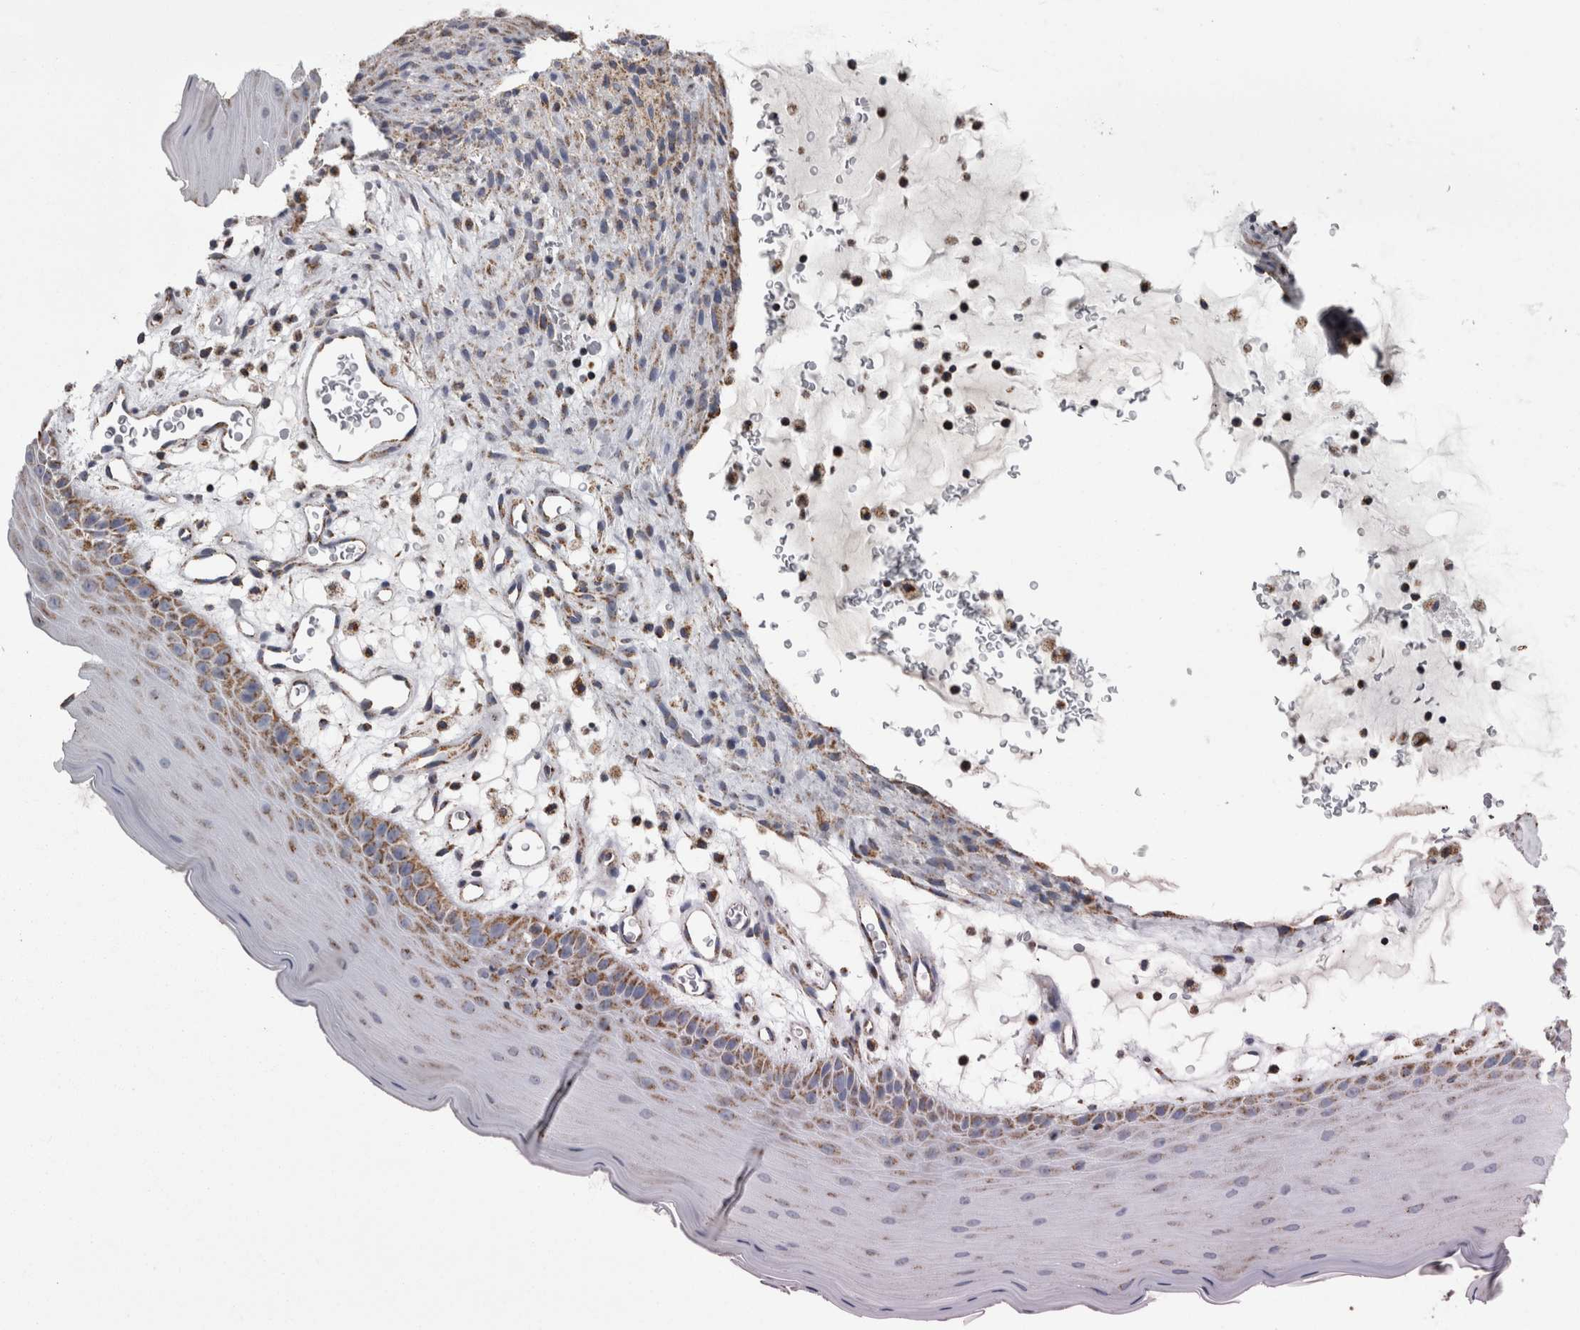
{"staining": {"intensity": "moderate", "quantity": "25%-75%", "location": "cytoplasmic/membranous"}, "tissue": "oral mucosa", "cell_type": "Squamous epithelial cells", "image_type": "normal", "snomed": [{"axis": "morphology", "description": "Normal tissue, NOS"}, {"axis": "topography", "description": "Oral tissue"}], "caption": "The immunohistochemical stain highlights moderate cytoplasmic/membranous staining in squamous epithelial cells of benign oral mucosa.", "gene": "MDH2", "patient": {"sex": "male", "age": 13}}